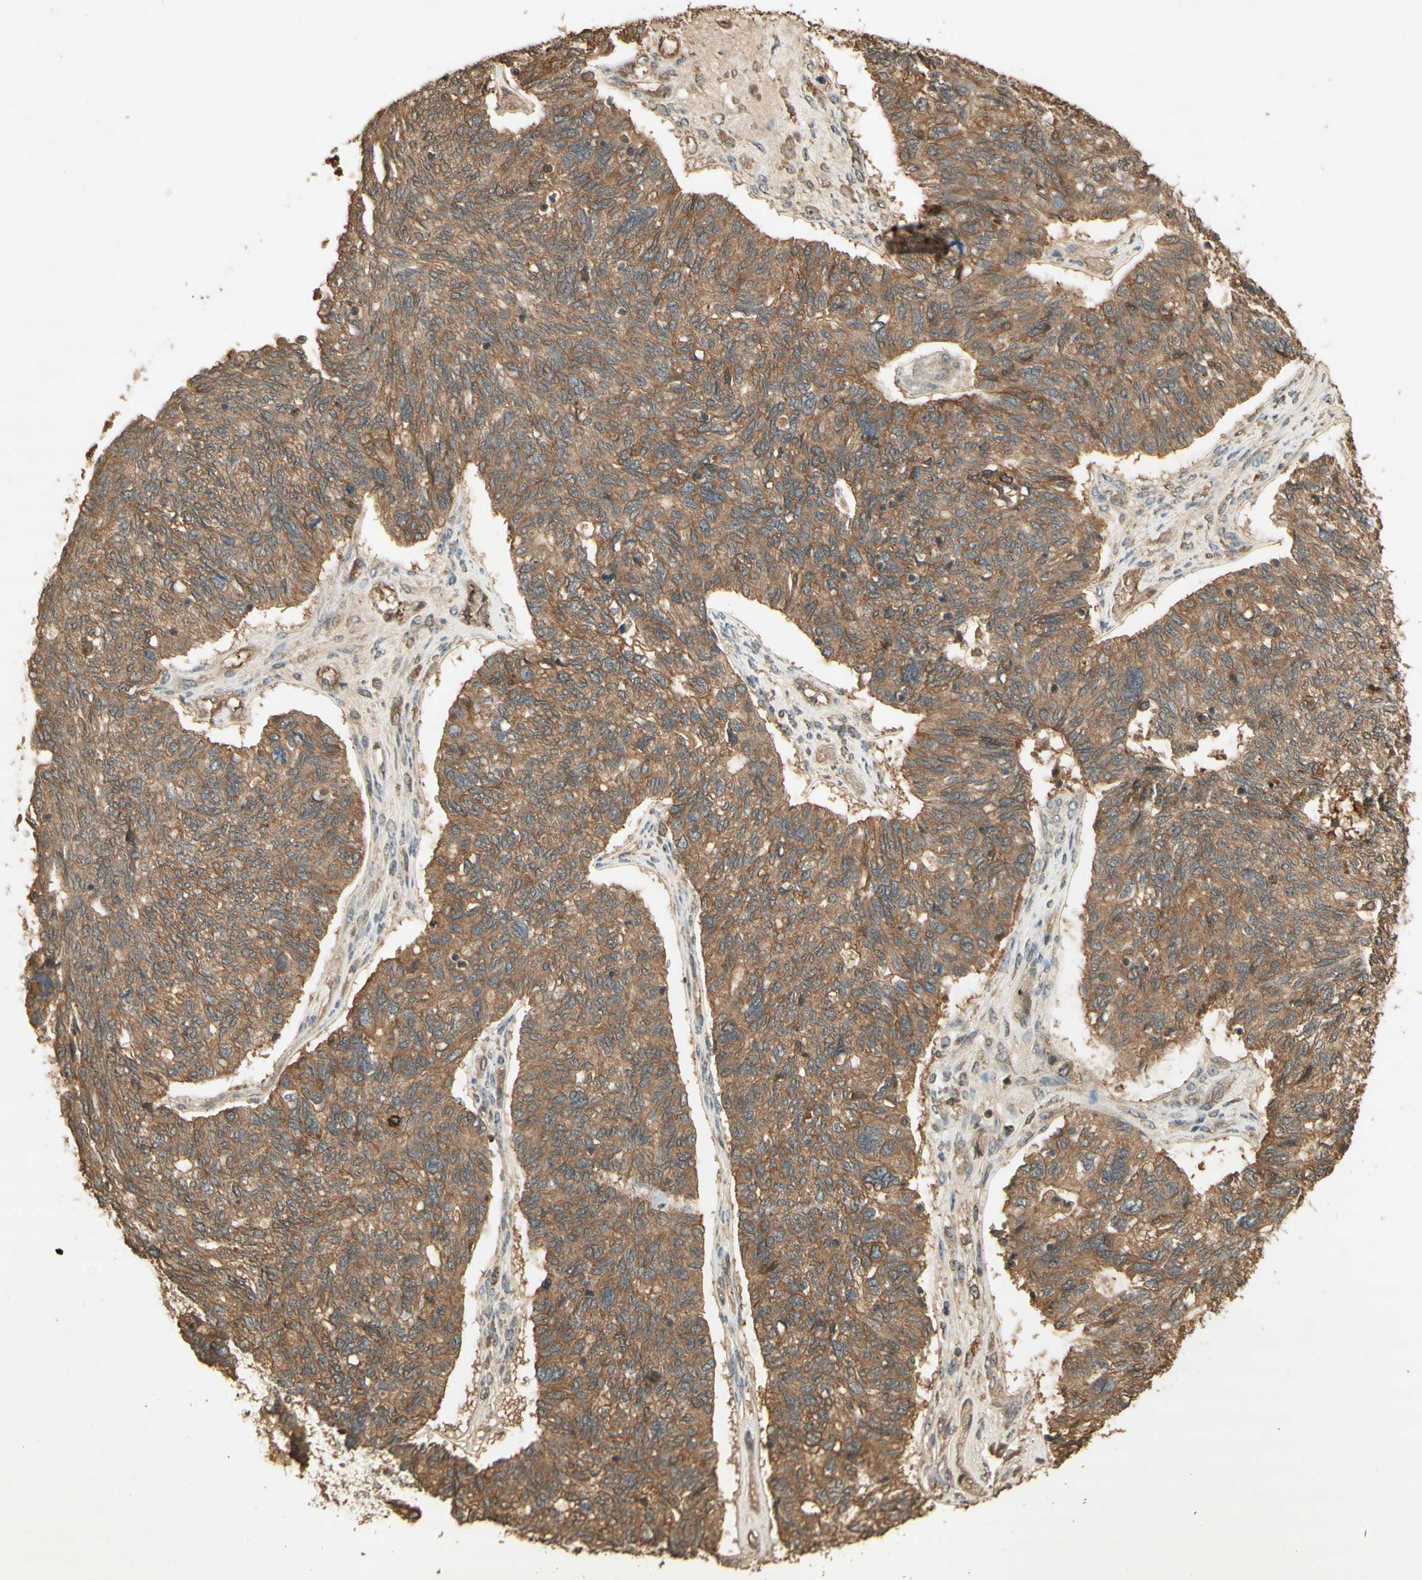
{"staining": {"intensity": "moderate", "quantity": ">75%", "location": "cytoplasmic/membranous"}, "tissue": "ovarian cancer", "cell_type": "Tumor cells", "image_type": "cancer", "snomed": [{"axis": "morphology", "description": "Cystadenocarcinoma, serous, NOS"}, {"axis": "topography", "description": "Ovary"}], "caption": "There is medium levels of moderate cytoplasmic/membranous positivity in tumor cells of ovarian serous cystadenocarcinoma, as demonstrated by immunohistochemical staining (brown color).", "gene": "SMAD9", "patient": {"sex": "female", "age": 79}}